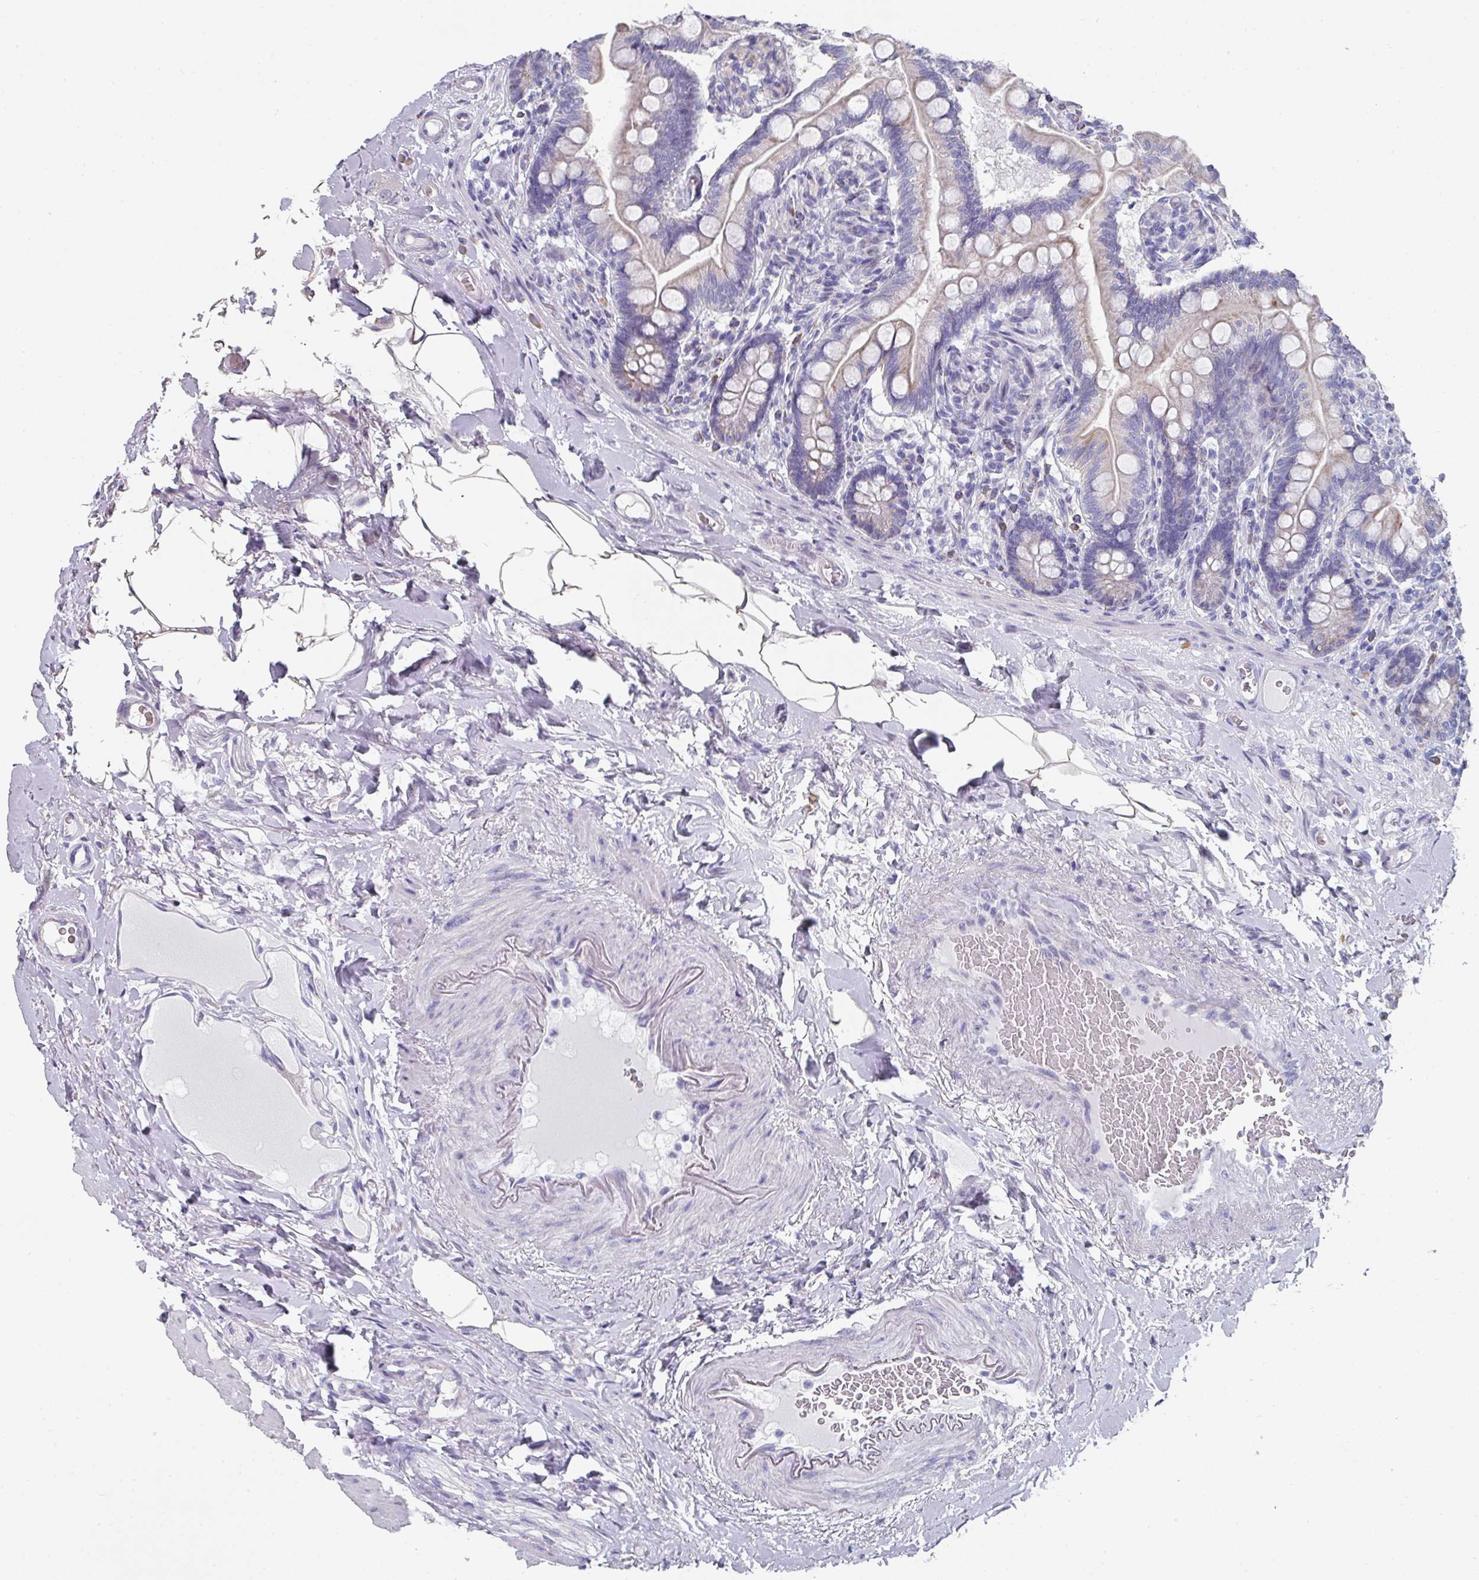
{"staining": {"intensity": "moderate", "quantity": "<25%", "location": "cytoplasmic/membranous"}, "tissue": "small intestine", "cell_type": "Glandular cells", "image_type": "normal", "snomed": [{"axis": "morphology", "description": "Normal tissue, NOS"}, {"axis": "topography", "description": "Small intestine"}], "caption": "Protein staining of normal small intestine displays moderate cytoplasmic/membranous positivity in about <25% of glandular cells. The staining was performed using DAB (3,3'-diaminobenzidine) to visualize the protein expression in brown, while the nuclei were stained in blue with hematoxylin (Magnification: 20x).", "gene": "SETBP1", "patient": {"sex": "female", "age": 64}}